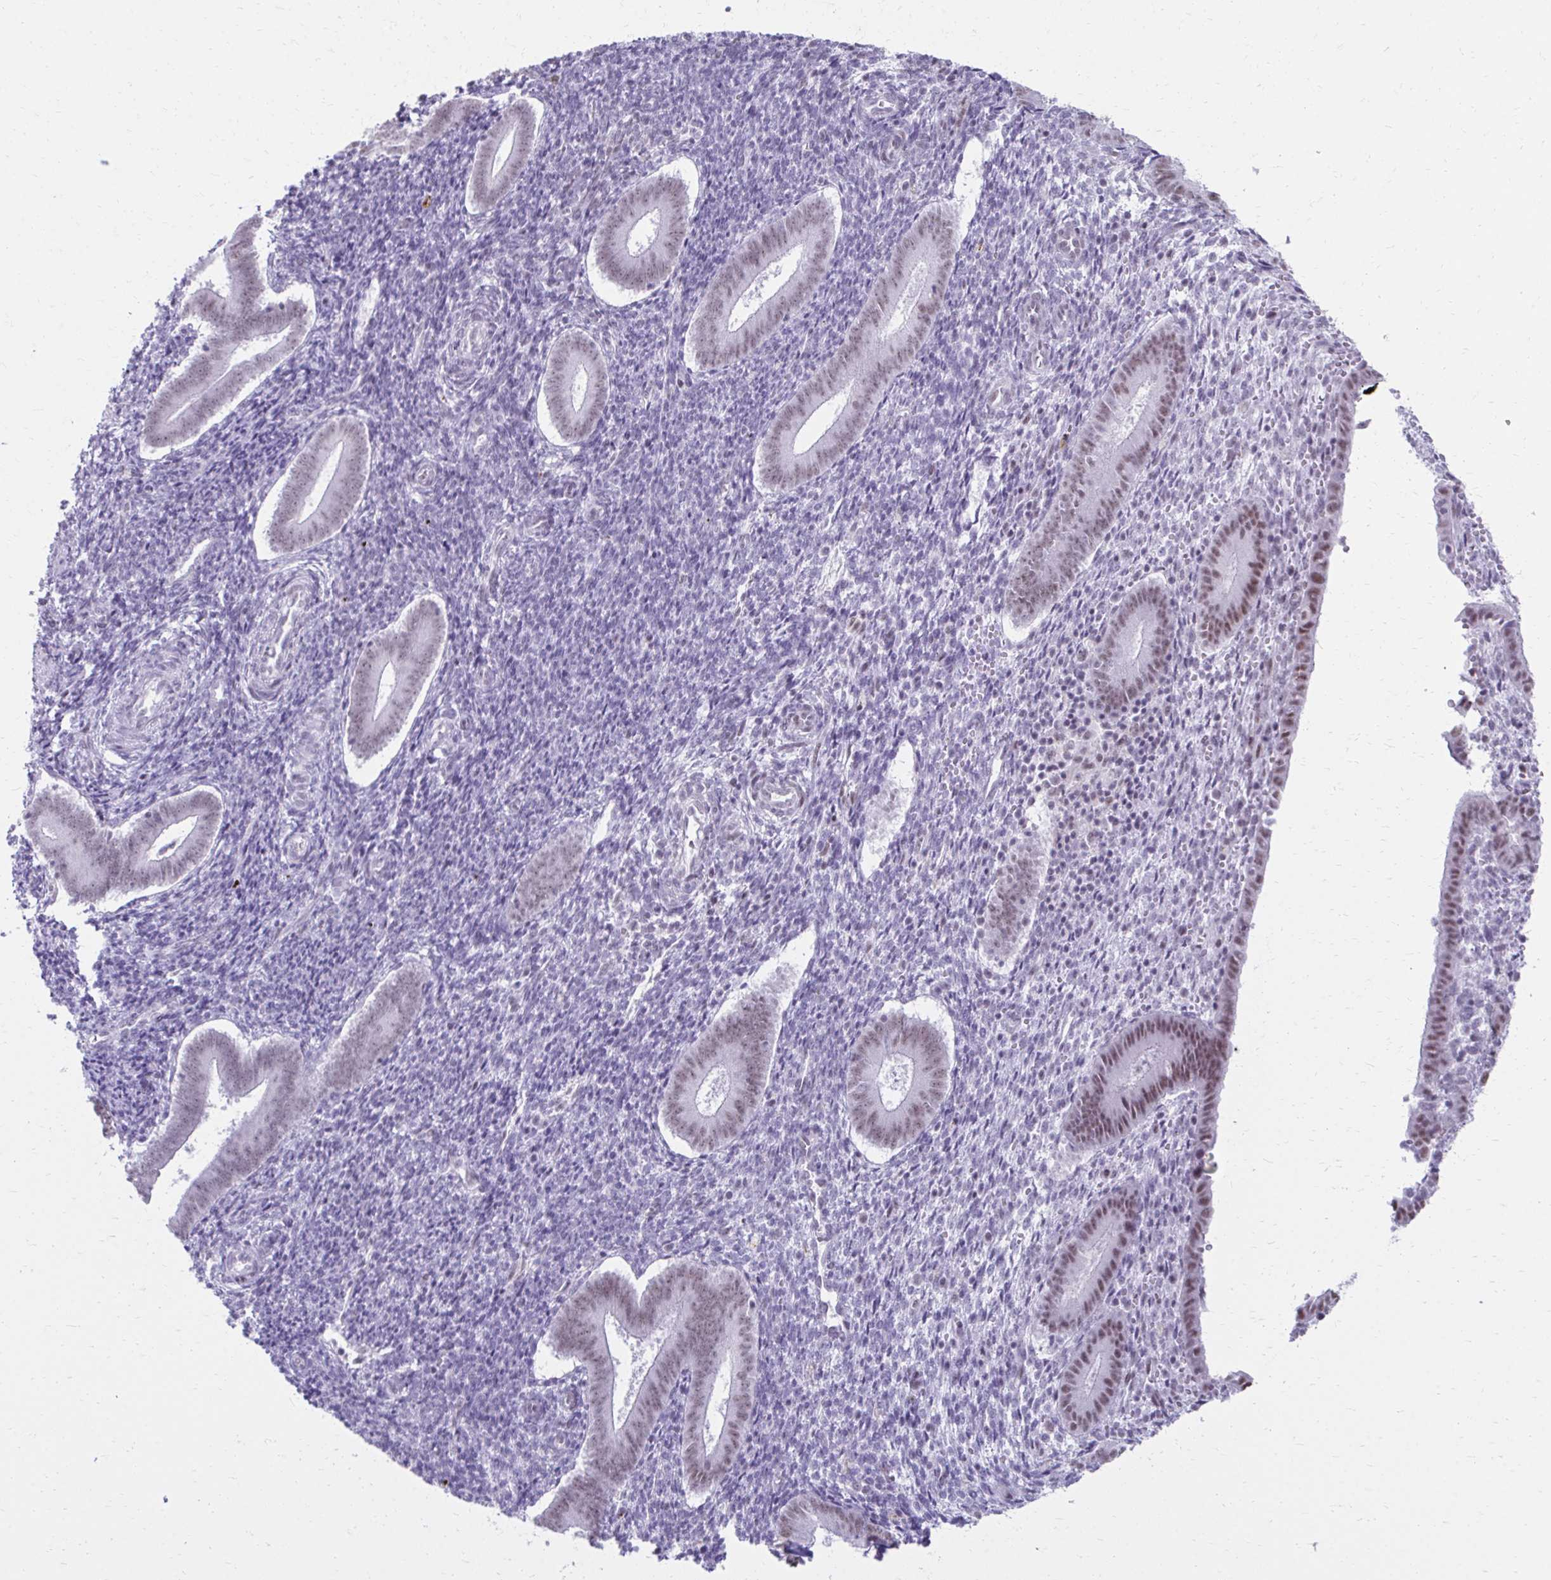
{"staining": {"intensity": "moderate", "quantity": "25%-75%", "location": "nuclear"}, "tissue": "endometrium", "cell_type": "Cells in endometrial stroma", "image_type": "normal", "snomed": [{"axis": "morphology", "description": "Normal tissue, NOS"}, {"axis": "topography", "description": "Endometrium"}], "caption": "An immunohistochemistry histopathology image of unremarkable tissue is shown. Protein staining in brown labels moderate nuclear positivity in endometrium within cells in endometrial stroma. (brown staining indicates protein expression, while blue staining denotes nuclei).", "gene": "SS18", "patient": {"sex": "female", "age": 25}}